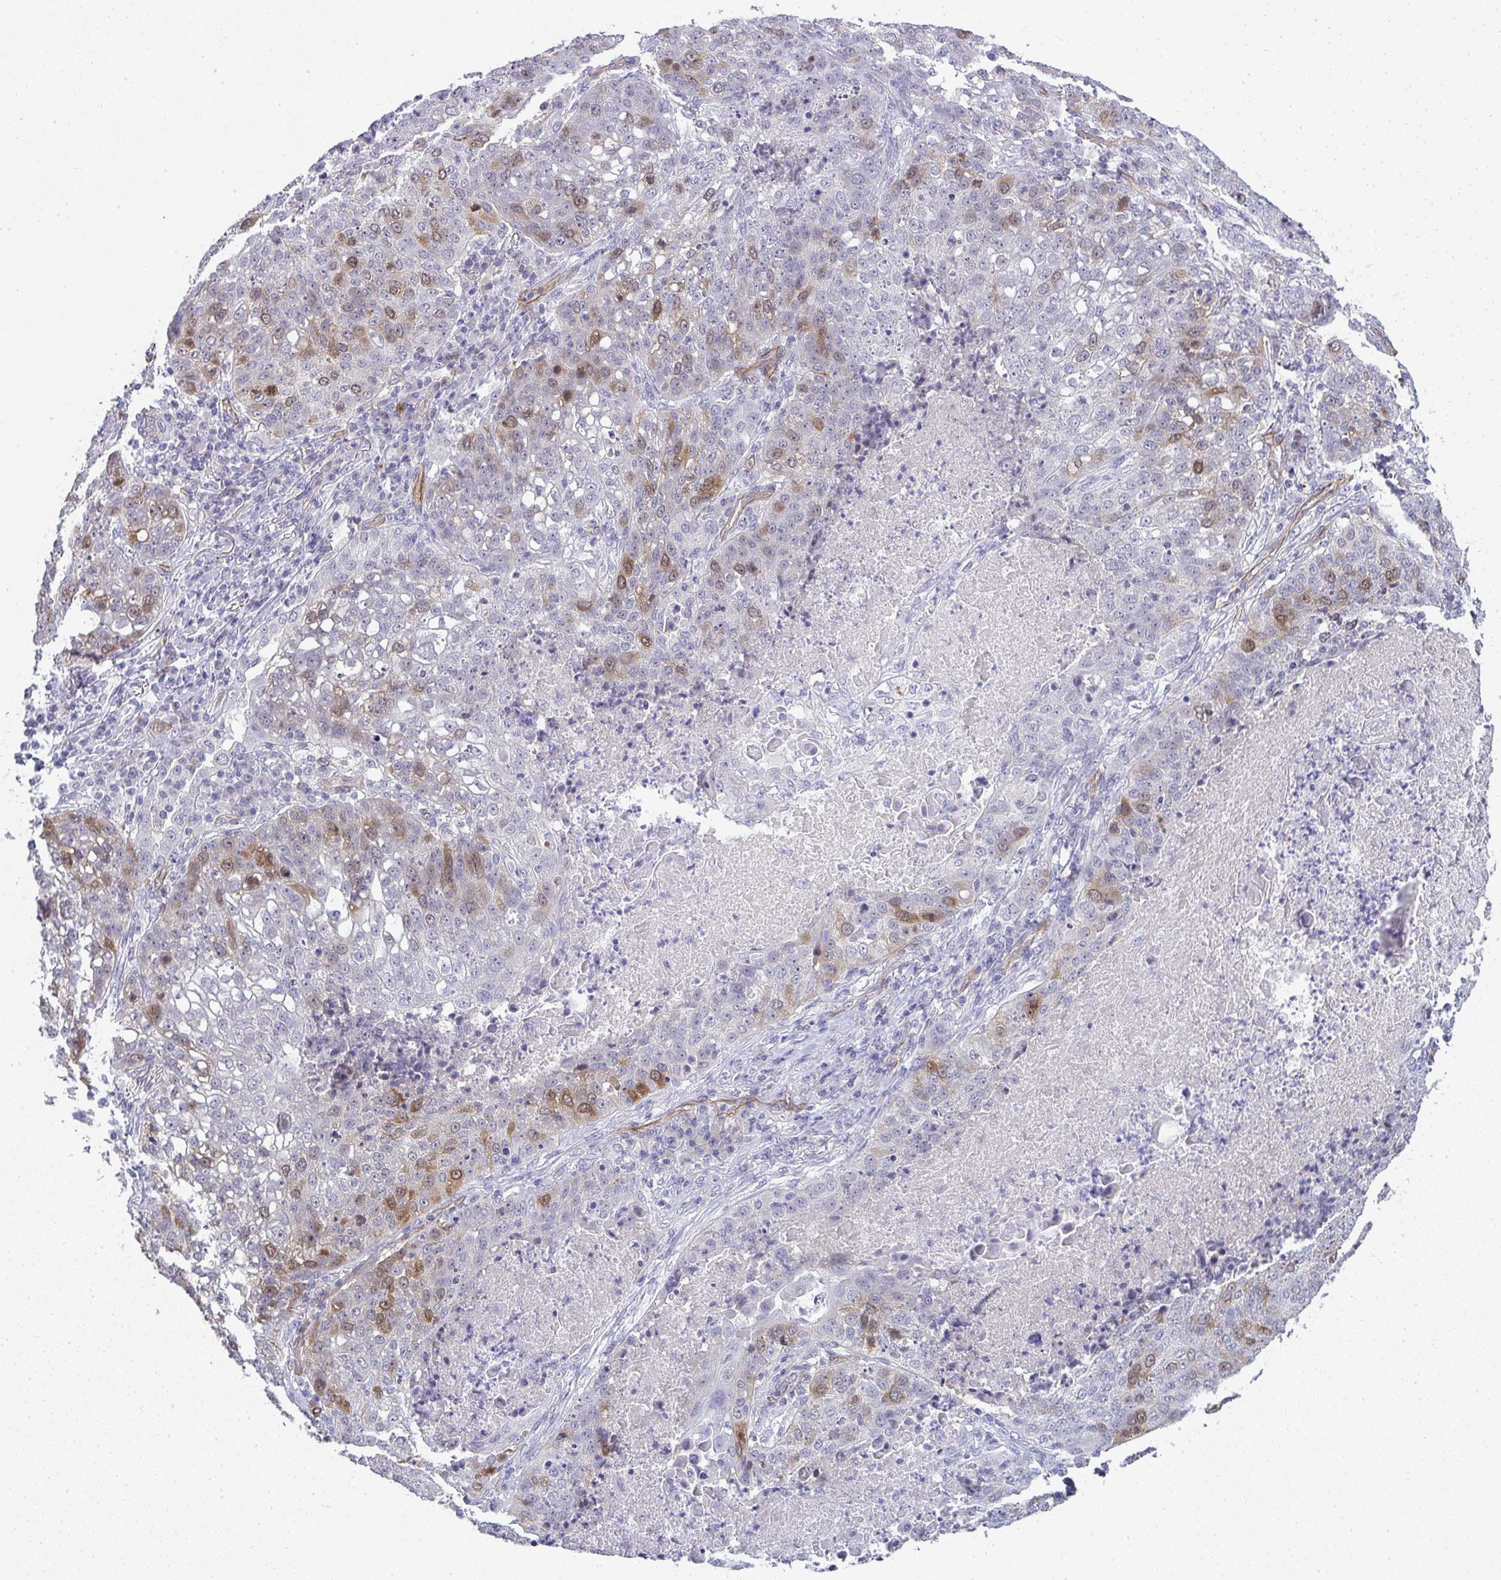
{"staining": {"intensity": "moderate", "quantity": "<25%", "location": "cytoplasmic/membranous,nuclear"}, "tissue": "lung cancer", "cell_type": "Tumor cells", "image_type": "cancer", "snomed": [{"axis": "morphology", "description": "Squamous cell carcinoma, NOS"}, {"axis": "topography", "description": "Lung"}], "caption": "IHC photomicrograph of neoplastic tissue: lung cancer stained using IHC displays low levels of moderate protein expression localized specifically in the cytoplasmic/membranous and nuclear of tumor cells, appearing as a cytoplasmic/membranous and nuclear brown color.", "gene": "UBE2S", "patient": {"sex": "male", "age": 63}}